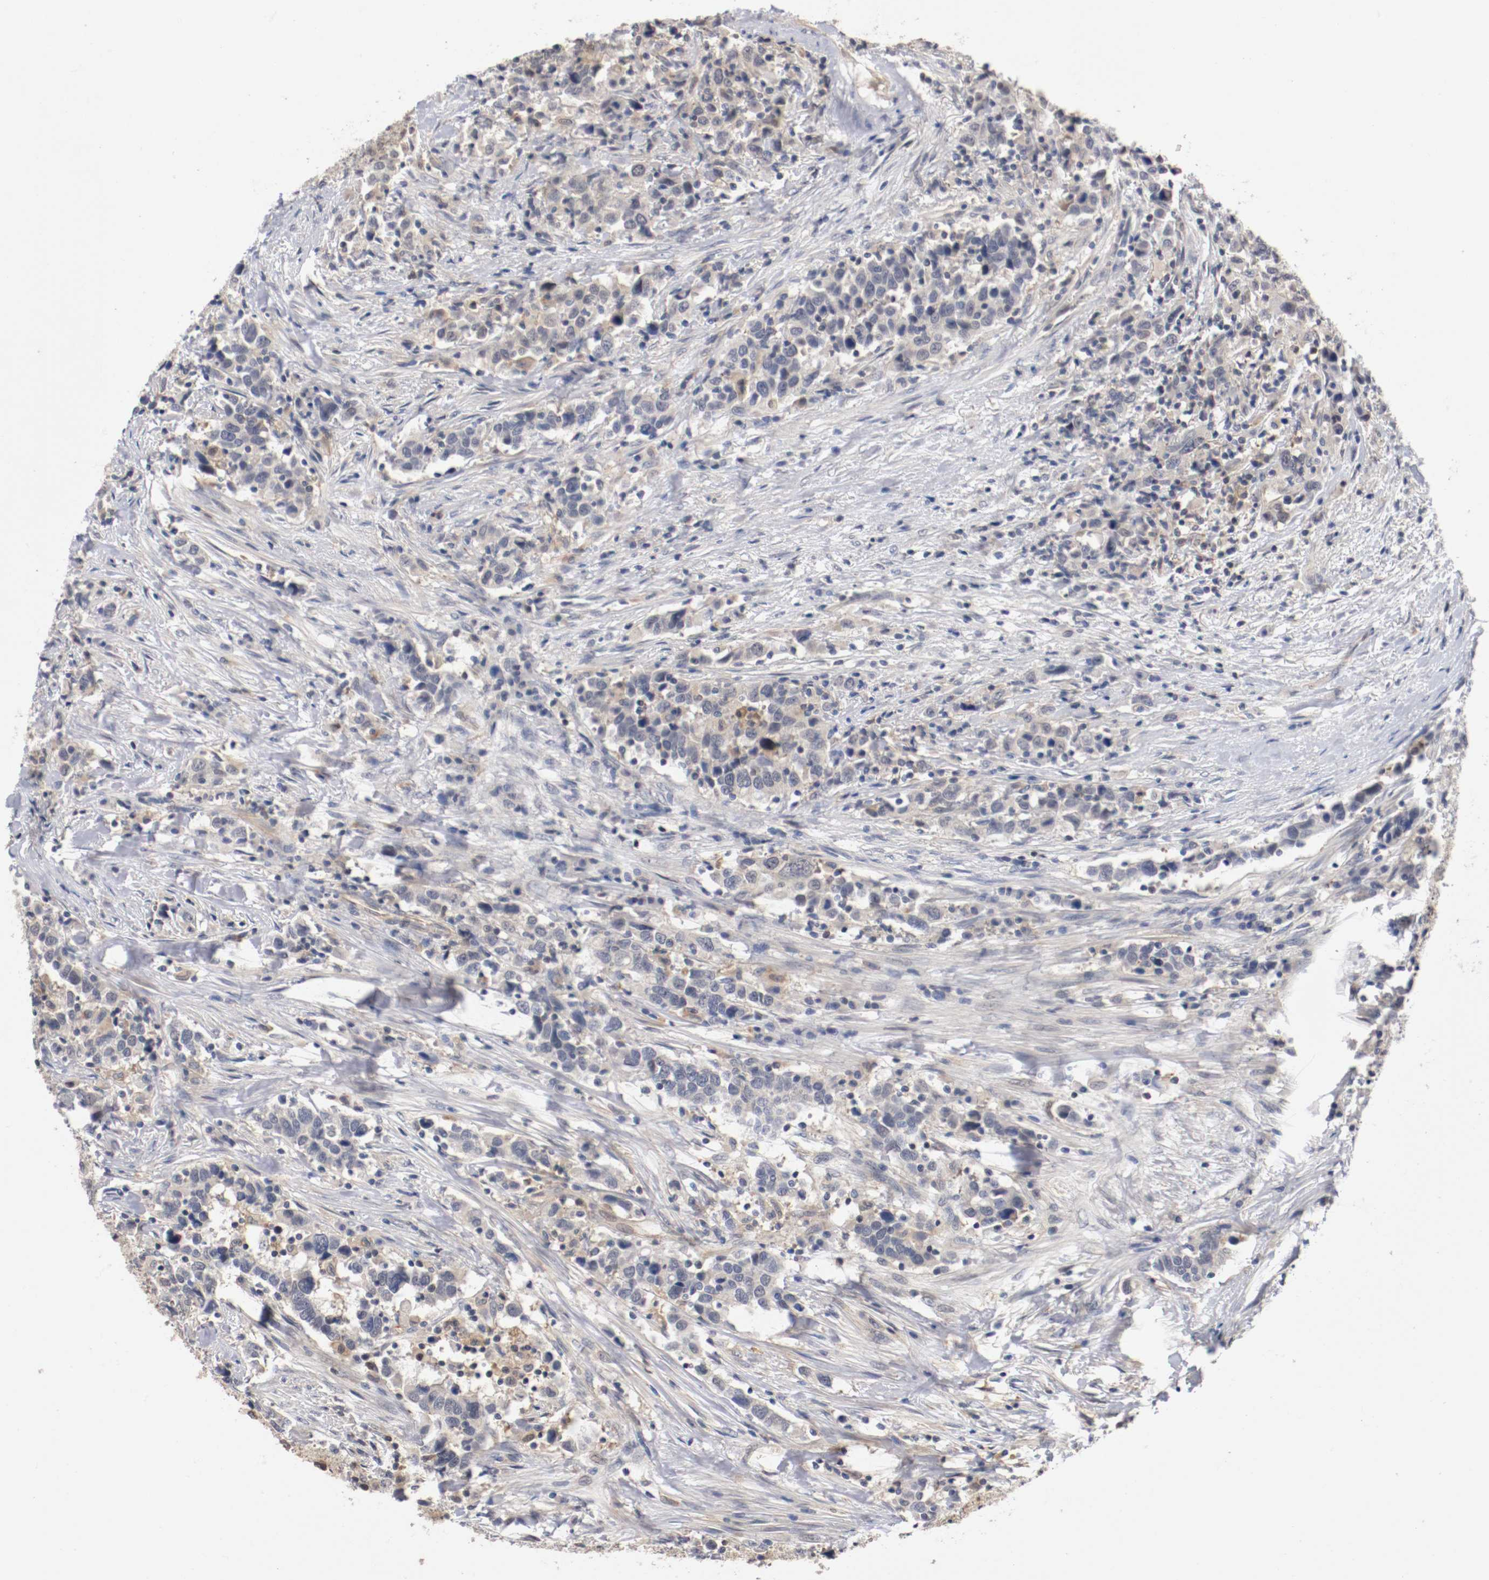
{"staining": {"intensity": "weak", "quantity": "<25%", "location": "cytoplasmic/membranous"}, "tissue": "urothelial cancer", "cell_type": "Tumor cells", "image_type": "cancer", "snomed": [{"axis": "morphology", "description": "Urothelial carcinoma, High grade"}, {"axis": "topography", "description": "Urinary bladder"}], "caption": "Tumor cells are negative for protein expression in human urothelial cancer. The staining is performed using DAB (3,3'-diaminobenzidine) brown chromogen with nuclei counter-stained in using hematoxylin.", "gene": "RBM23", "patient": {"sex": "male", "age": 61}}